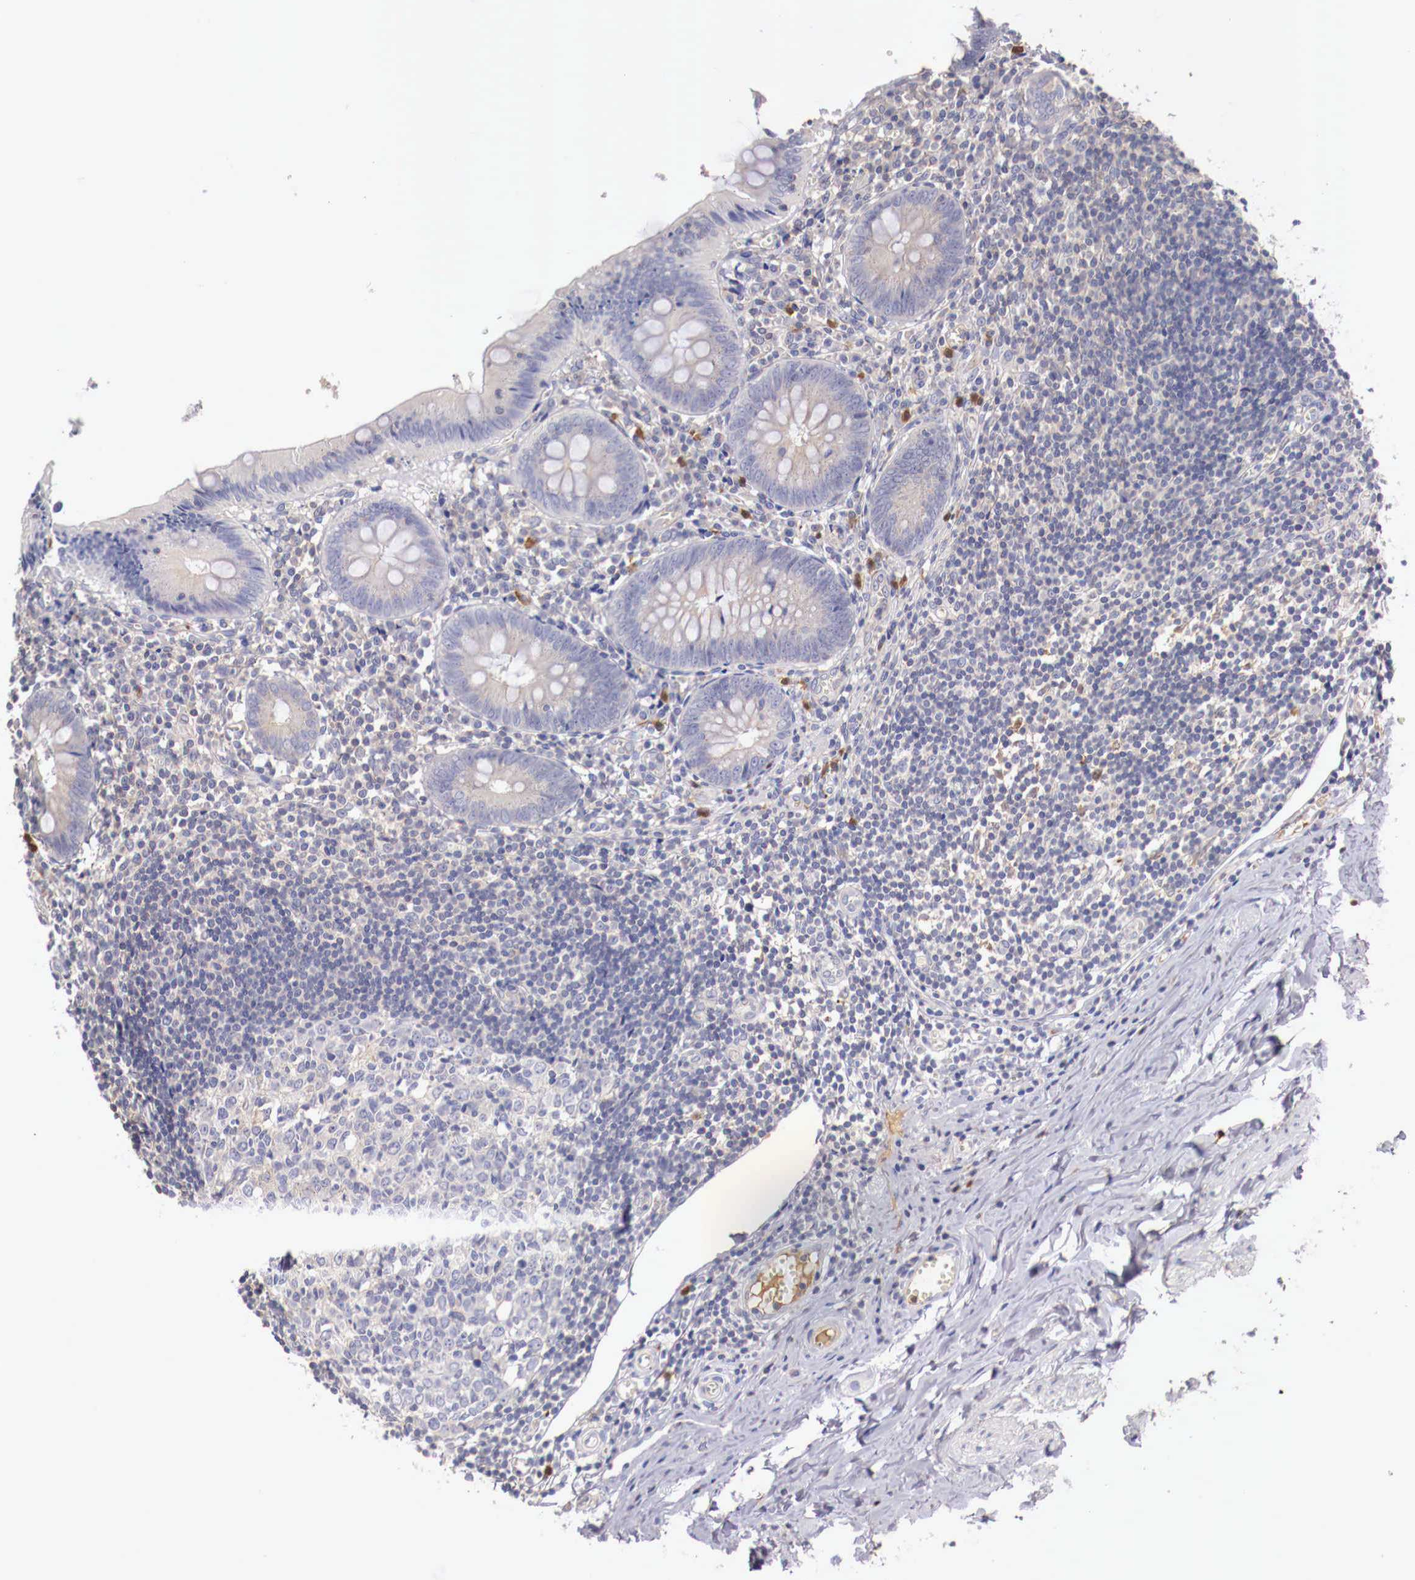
{"staining": {"intensity": "negative", "quantity": "none", "location": "none"}, "tissue": "appendix", "cell_type": "Glandular cells", "image_type": "normal", "snomed": [{"axis": "morphology", "description": "Normal tissue, NOS"}, {"axis": "topography", "description": "Appendix"}], "caption": "Histopathology image shows no protein staining in glandular cells of benign appendix. (Stains: DAB (3,3'-diaminobenzidine) immunohistochemistry with hematoxylin counter stain, Microscopy: brightfield microscopy at high magnification).", "gene": "PITPNA", "patient": {"sex": "female", "age": 19}}